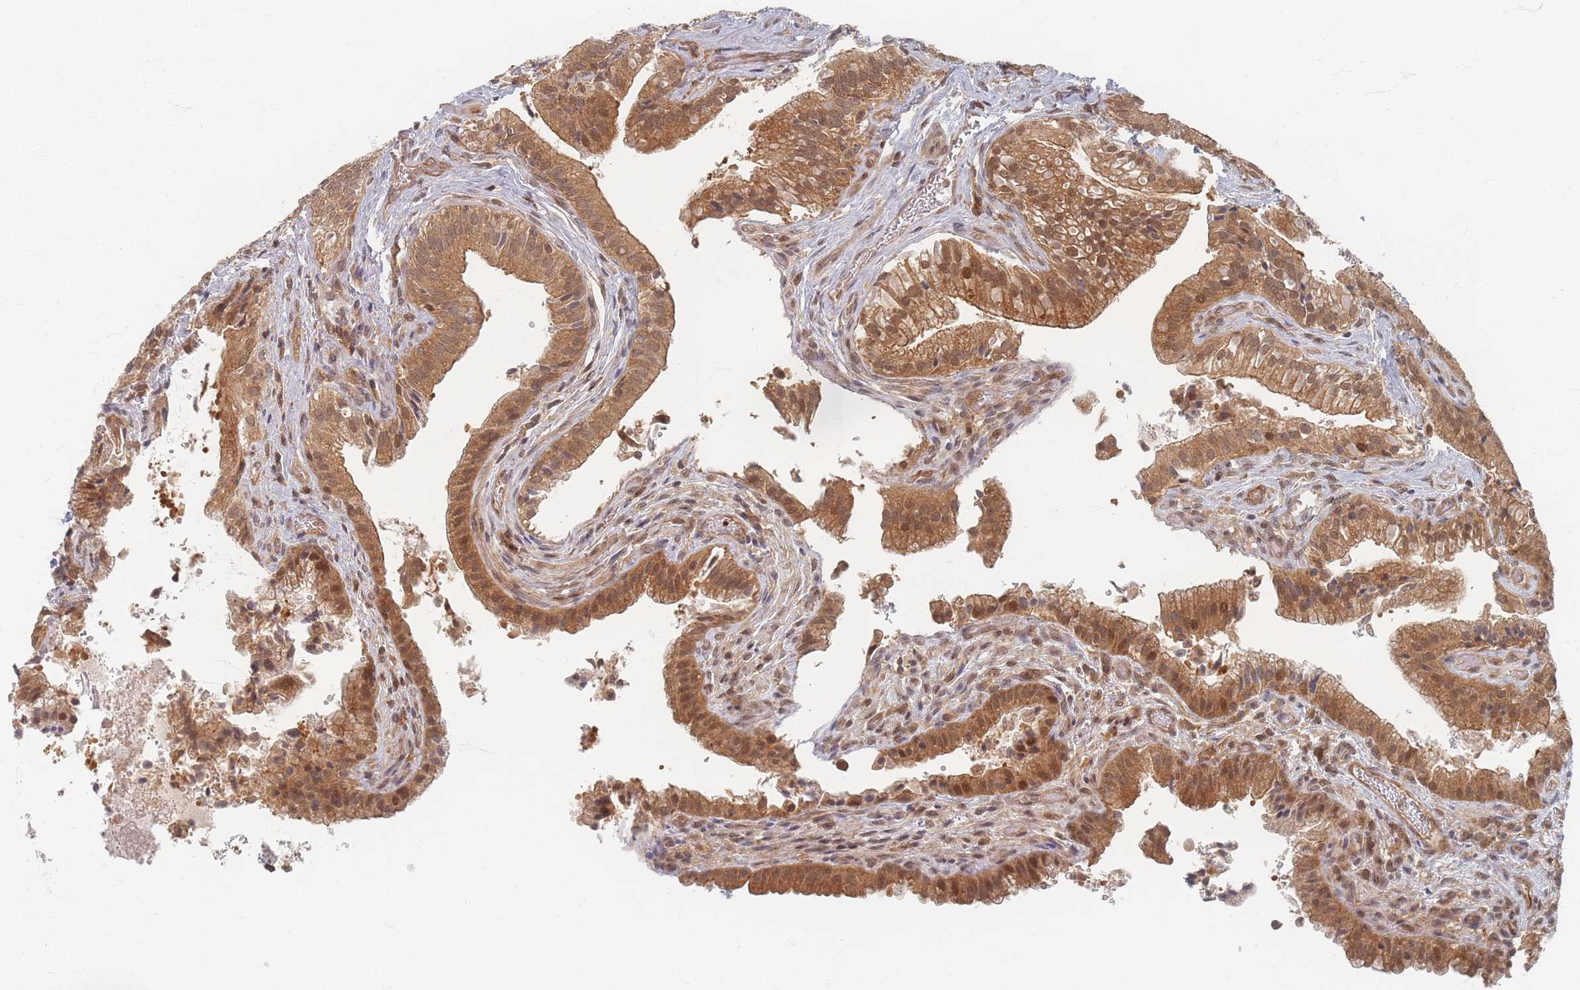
{"staining": {"intensity": "moderate", "quantity": ">75%", "location": "cytoplasmic/membranous,nuclear"}, "tissue": "gallbladder", "cell_type": "Glandular cells", "image_type": "normal", "snomed": [{"axis": "morphology", "description": "Normal tissue, NOS"}, {"axis": "topography", "description": "Gallbladder"}], "caption": "This is a photomicrograph of immunohistochemistry staining of normal gallbladder, which shows moderate staining in the cytoplasmic/membranous,nuclear of glandular cells.", "gene": "PSMD9", "patient": {"sex": "male", "age": 24}}